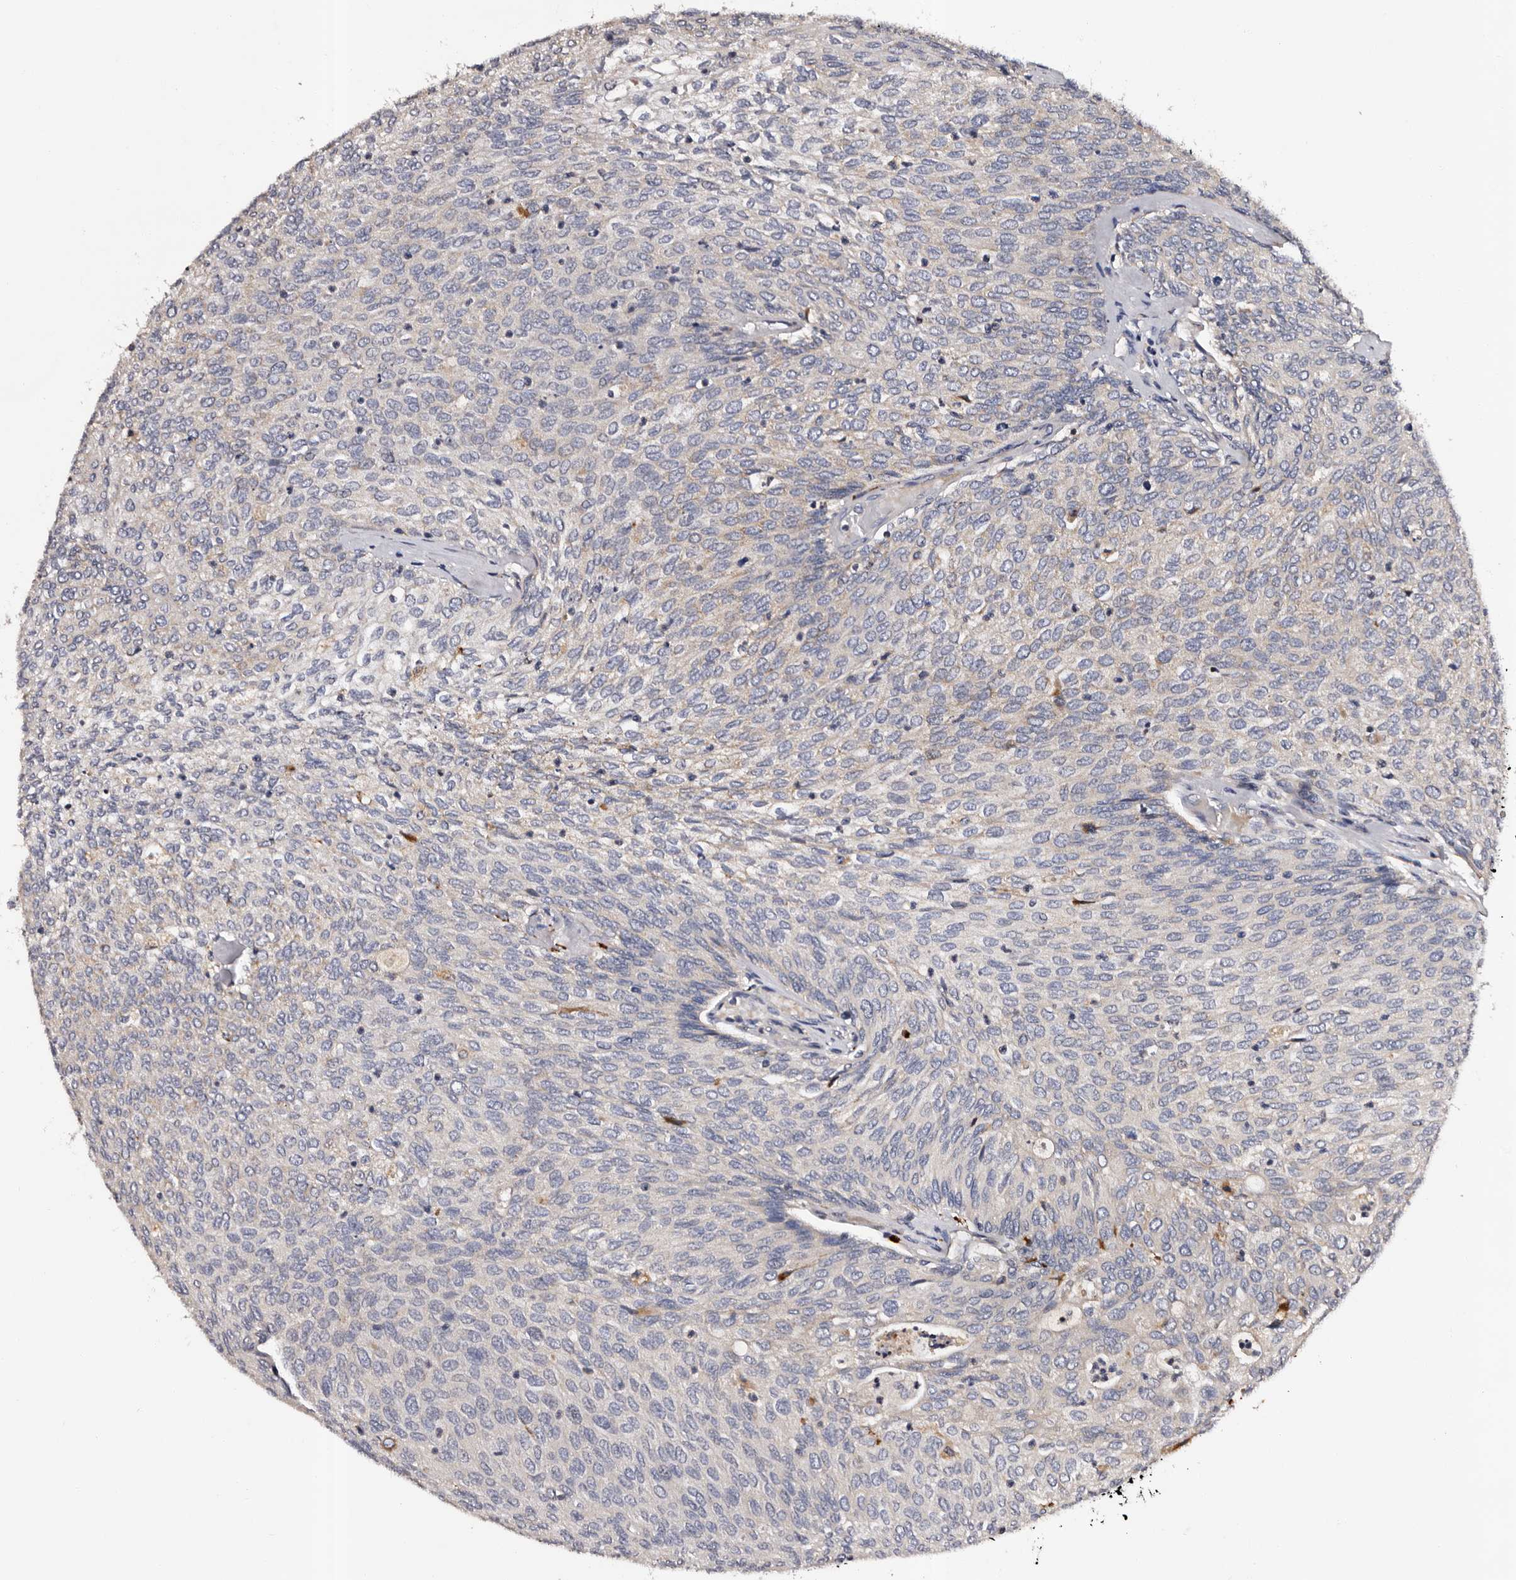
{"staining": {"intensity": "negative", "quantity": "none", "location": "none"}, "tissue": "urothelial cancer", "cell_type": "Tumor cells", "image_type": "cancer", "snomed": [{"axis": "morphology", "description": "Urothelial carcinoma, Low grade"}, {"axis": "topography", "description": "Urinary bladder"}], "caption": "Histopathology image shows no protein staining in tumor cells of urothelial cancer tissue.", "gene": "ADCK5", "patient": {"sex": "female", "age": 79}}